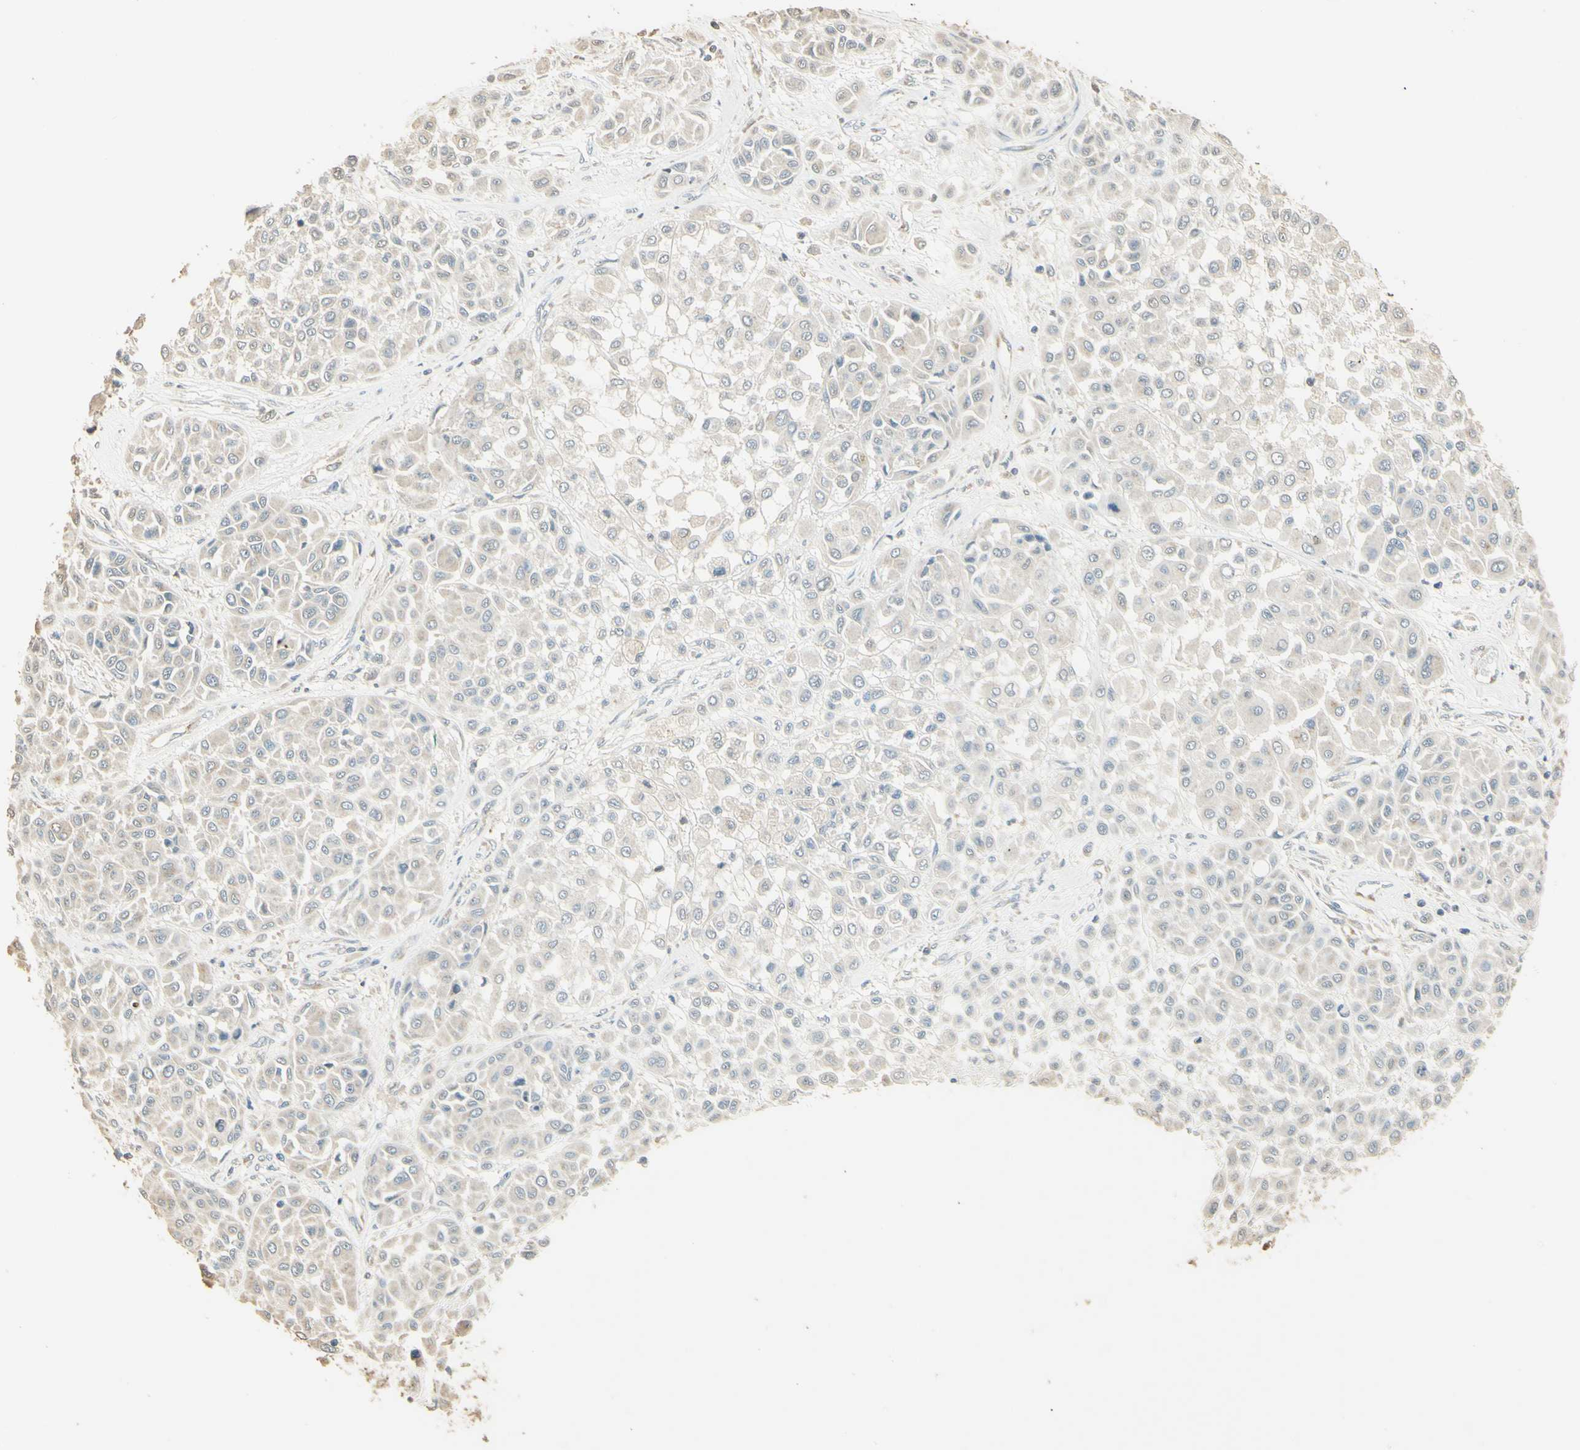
{"staining": {"intensity": "negative", "quantity": "none", "location": "none"}, "tissue": "melanoma", "cell_type": "Tumor cells", "image_type": "cancer", "snomed": [{"axis": "morphology", "description": "Malignant melanoma, Metastatic site"}, {"axis": "topography", "description": "Soft tissue"}], "caption": "Protein analysis of malignant melanoma (metastatic site) displays no significant positivity in tumor cells. (Immunohistochemistry, brightfield microscopy, high magnification).", "gene": "UXS1", "patient": {"sex": "male", "age": 41}}